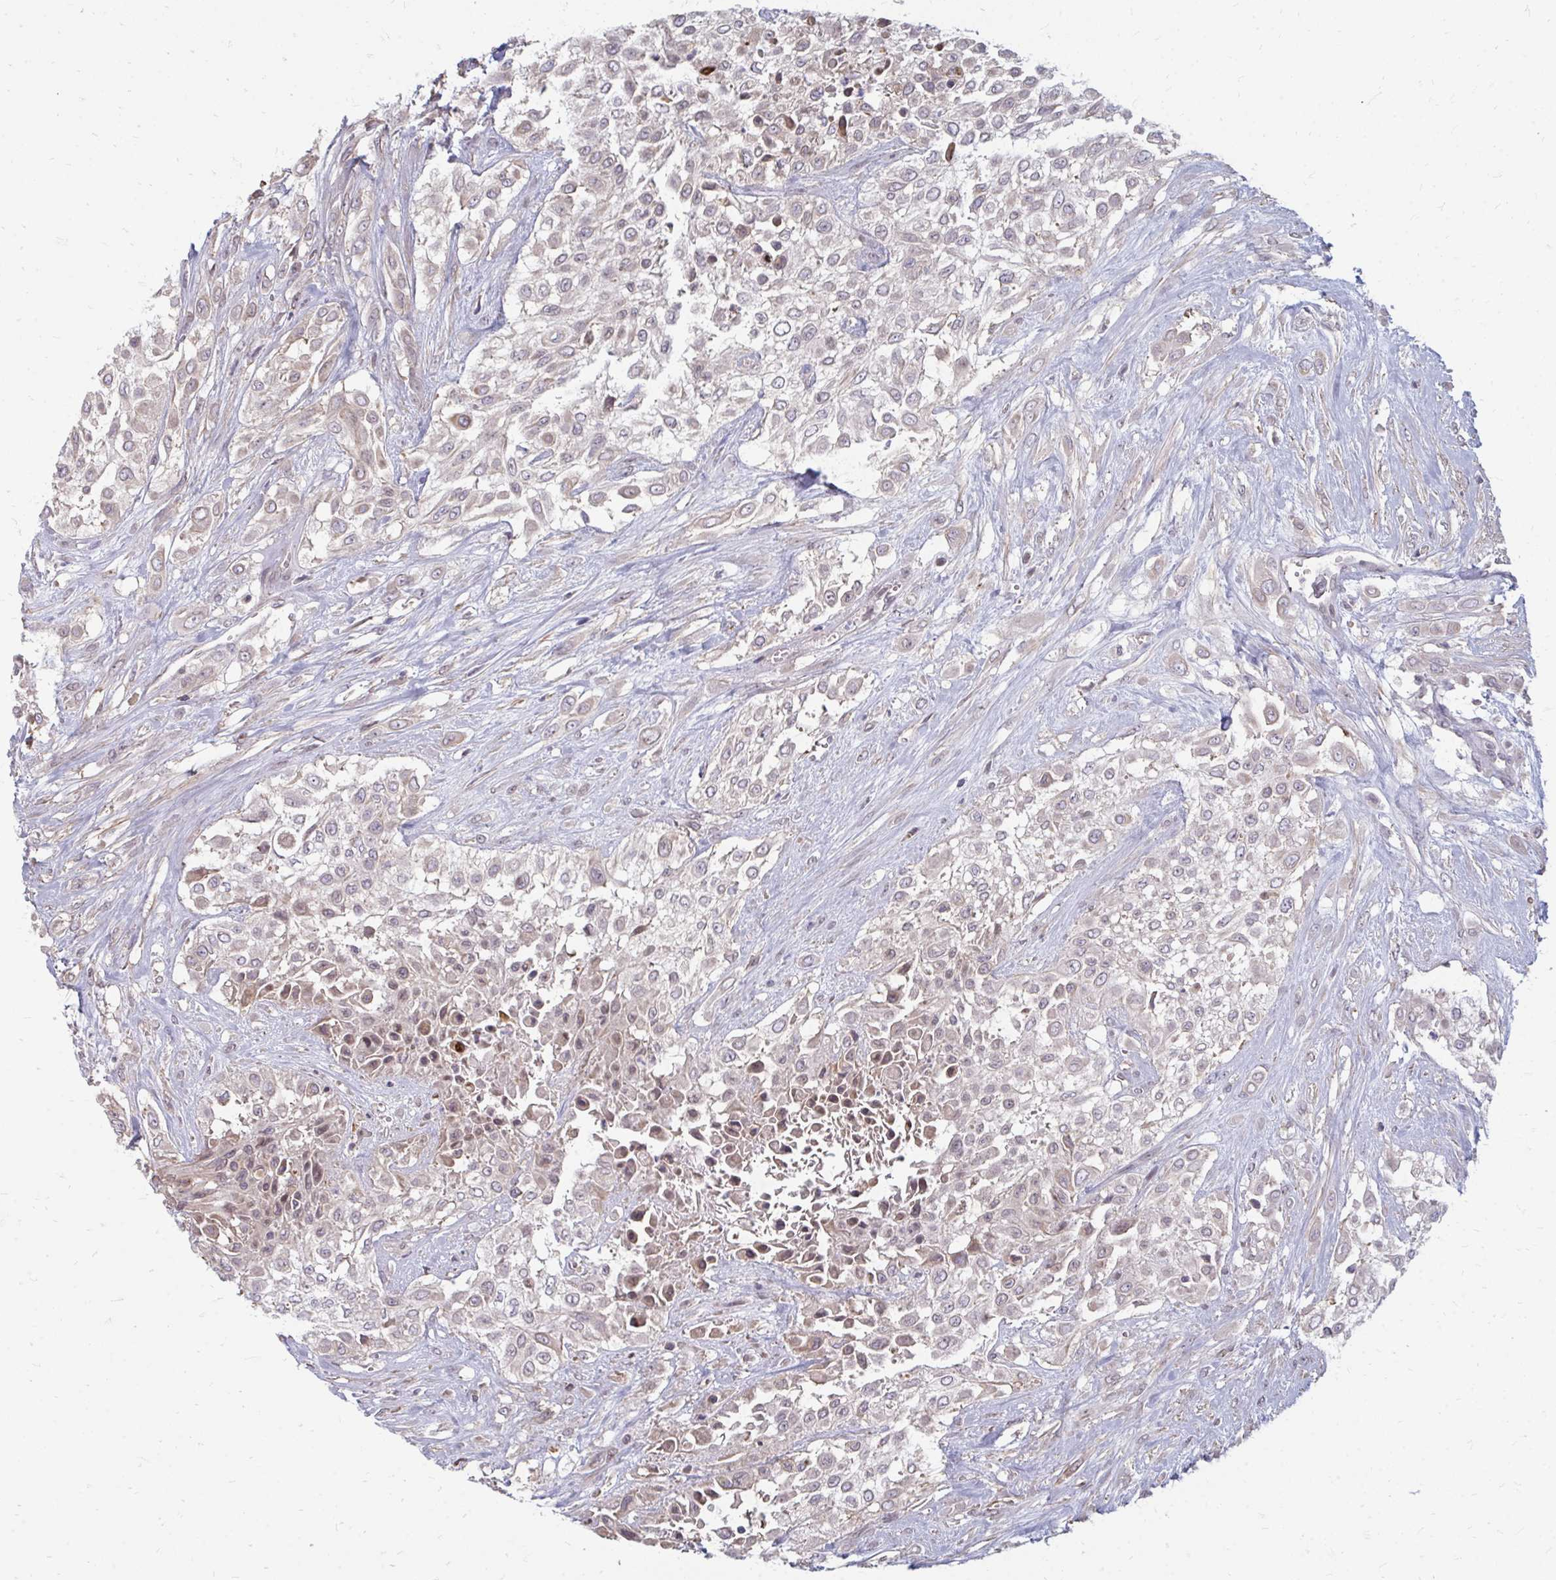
{"staining": {"intensity": "weak", "quantity": "<25%", "location": "cytoplasmic/membranous"}, "tissue": "urothelial cancer", "cell_type": "Tumor cells", "image_type": "cancer", "snomed": [{"axis": "morphology", "description": "Urothelial carcinoma, High grade"}, {"axis": "topography", "description": "Urinary bladder"}], "caption": "Immunohistochemistry micrograph of neoplastic tissue: urothelial cancer stained with DAB (3,3'-diaminobenzidine) shows no significant protein staining in tumor cells.", "gene": "GPC5", "patient": {"sex": "male", "age": 57}}